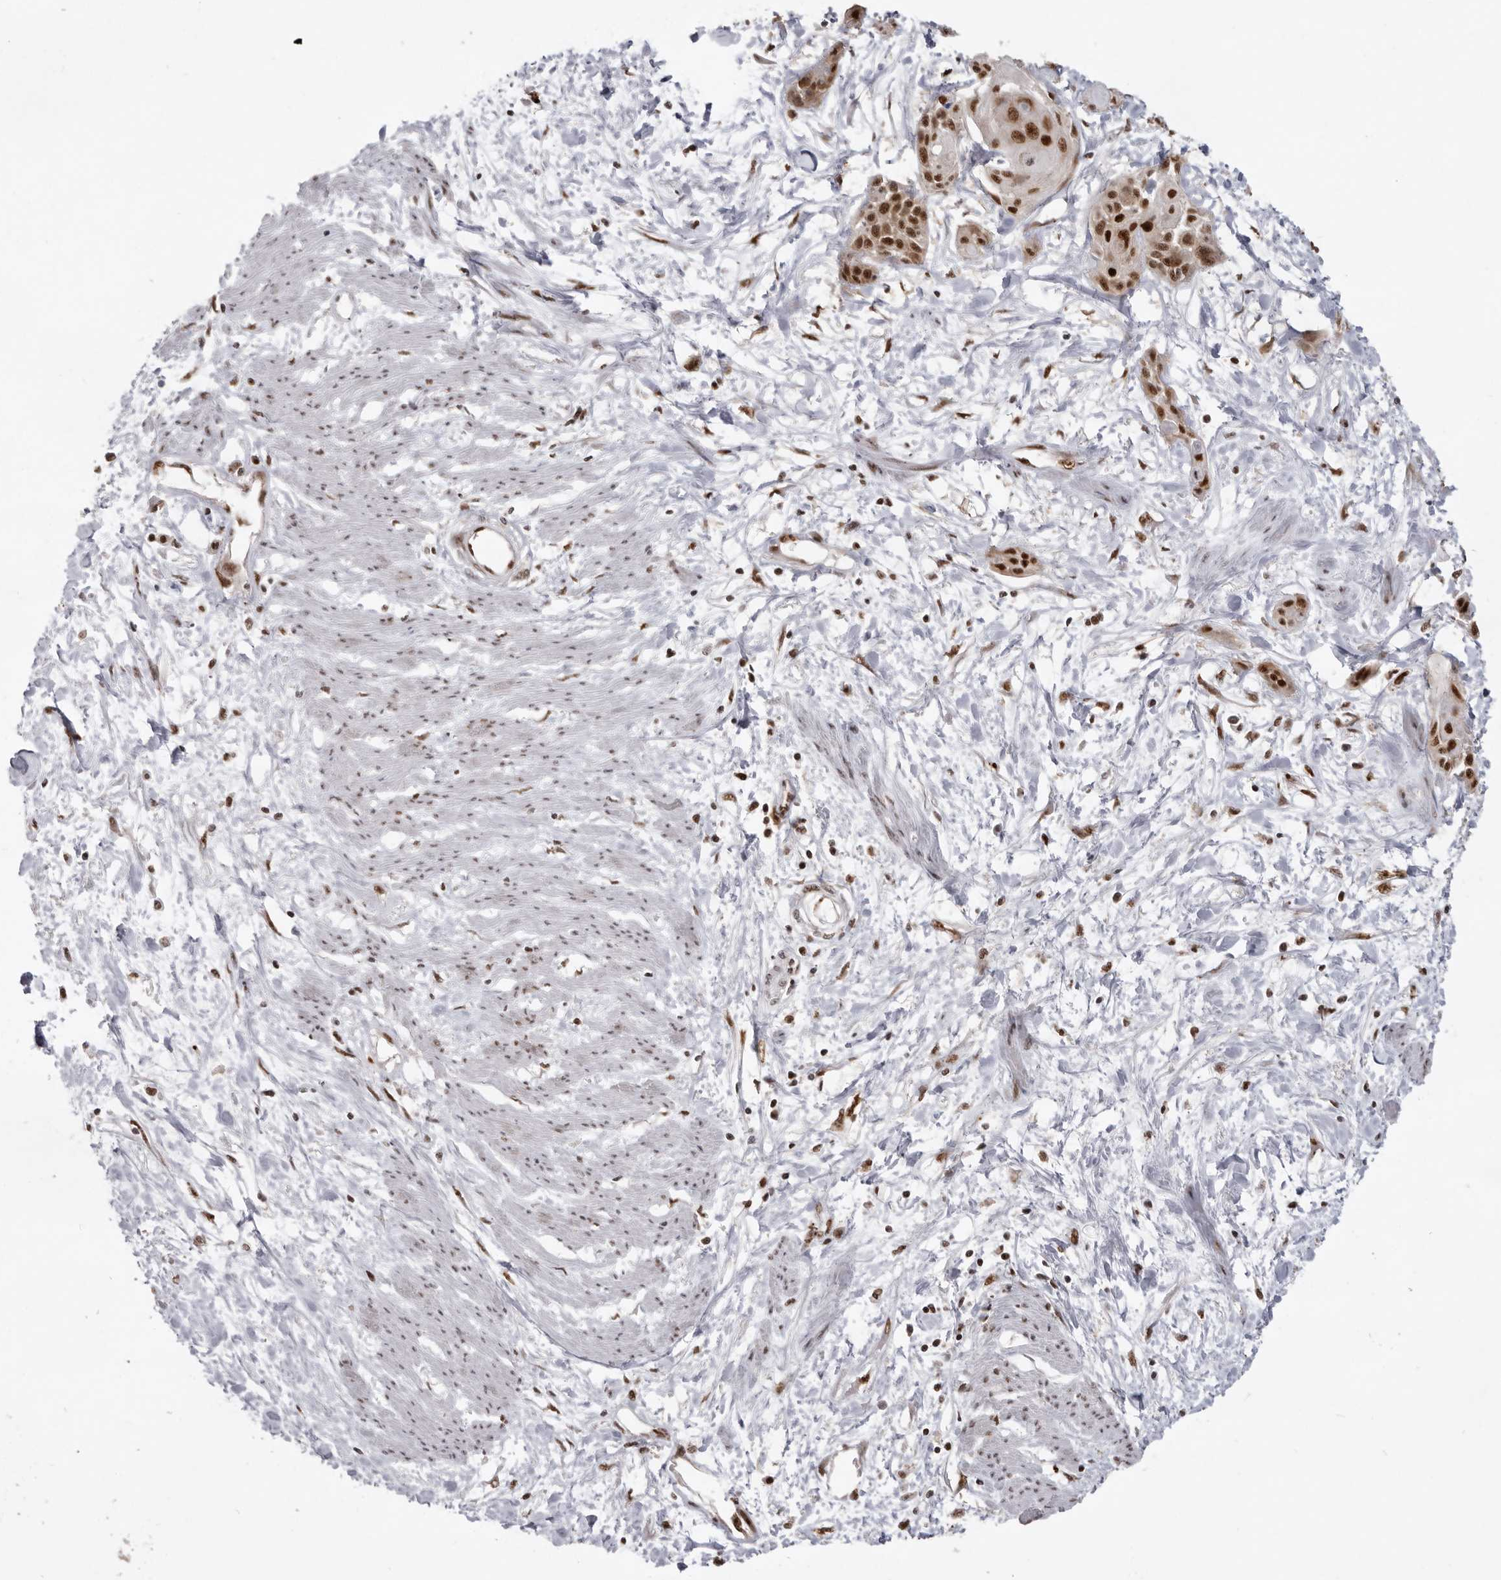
{"staining": {"intensity": "strong", "quantity": ">75%", "location": "nuclear"}, "tissue": "cervical cancer", "cell_type": "Tumor cells", "image_type": "cancer", "snomed": [{"axis": "morphology", "description": "Squamous cell carcinoma, NOS"}, {"axis": "topography", "description": "Cervix"}], "caption": "Immunohistochemical staining of human cervical cancer (squamous cell carcinoma) reveals strong nuclear protein positivity in approximately >75% of tumor cells.", "gene": "CHTOP", "patient": {"sex": "female", "age": 57}}